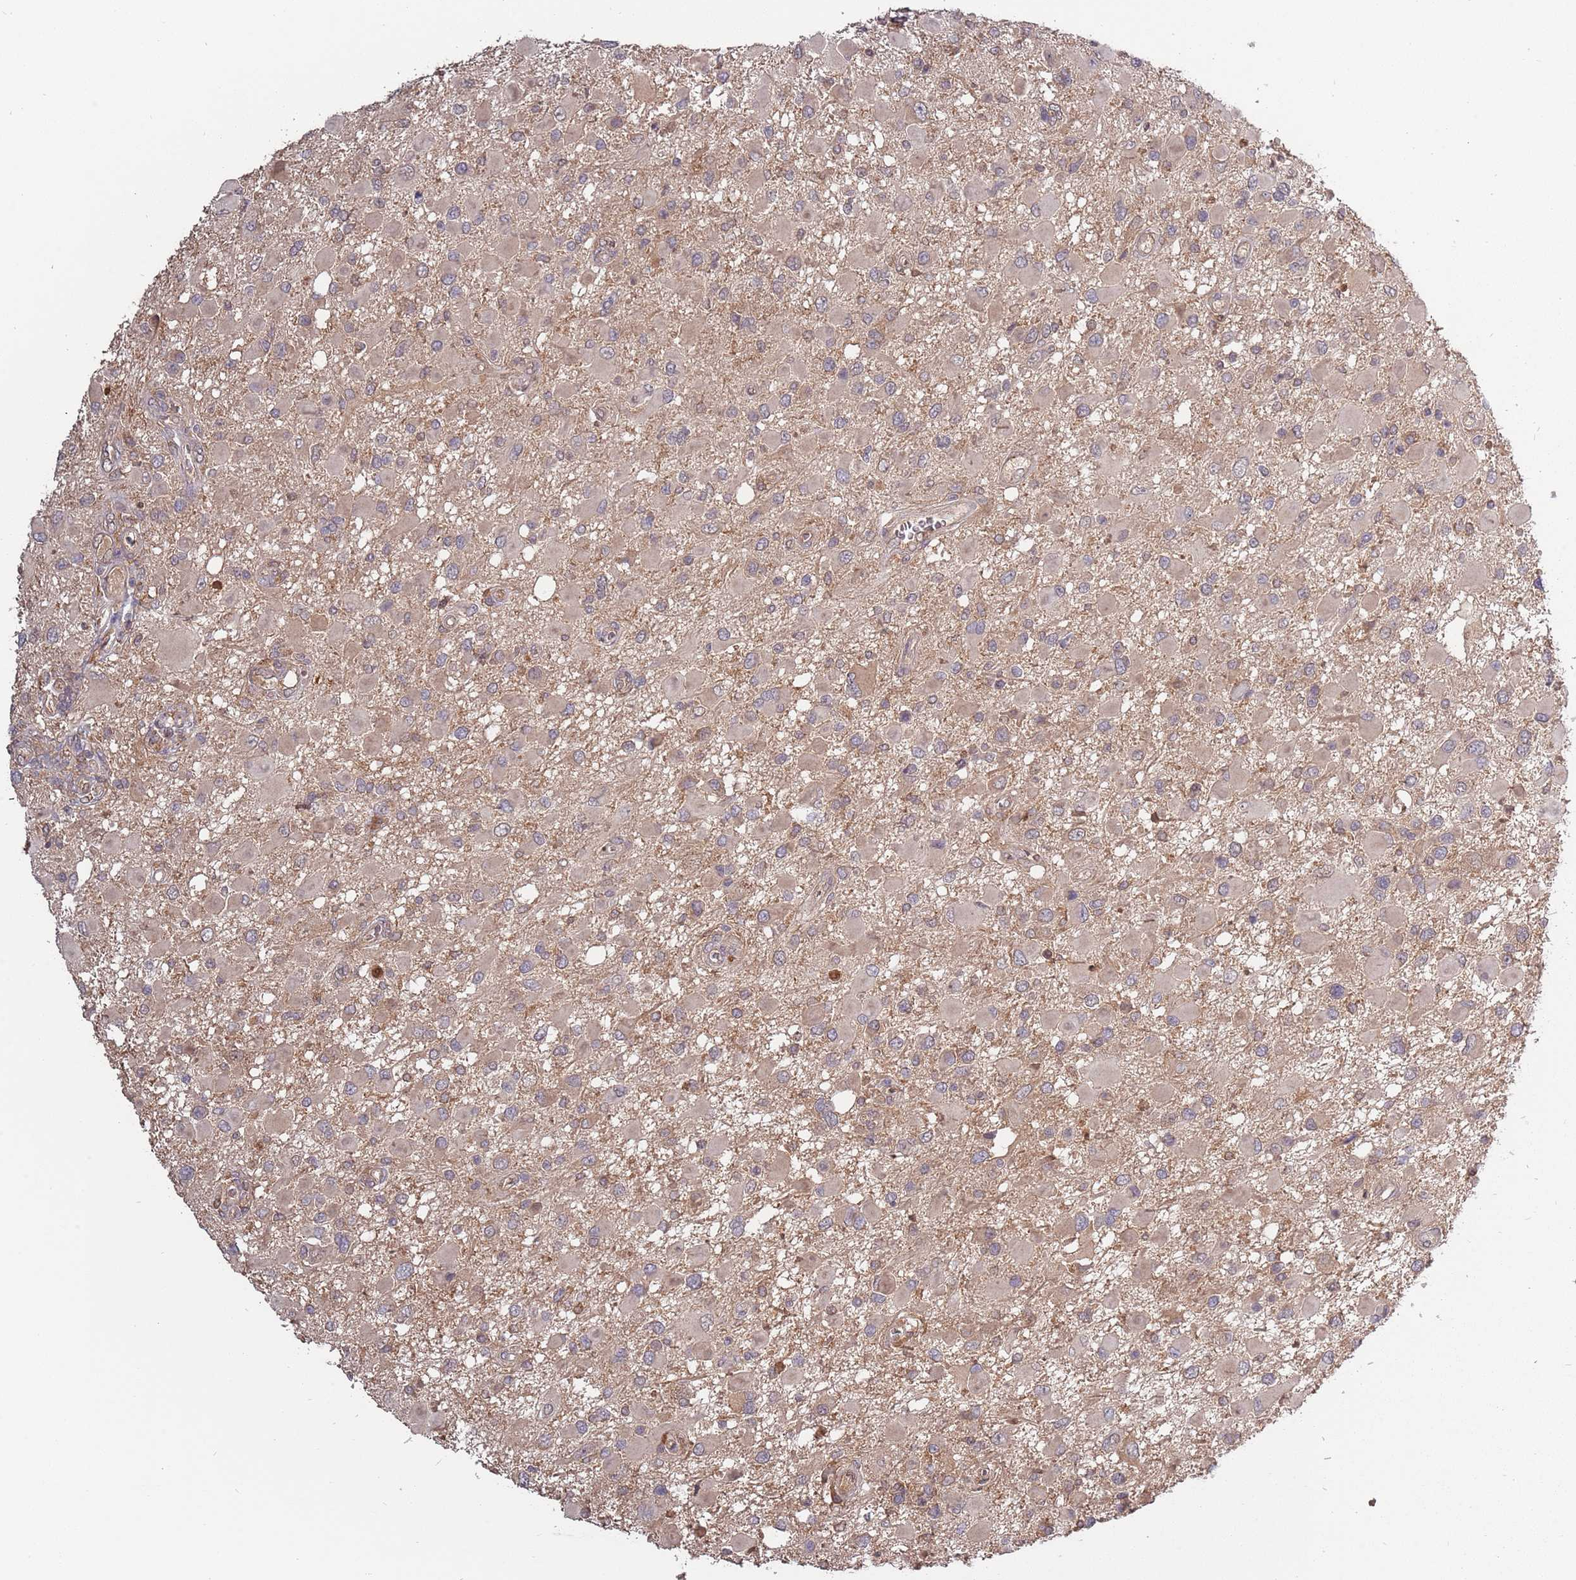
{"staining": {"intensity": "weak", "quantity": "25%-75%", "location": "cytoplasmic/membranous"}, "tissue": "glioma", "cell_type": "Tumor cells", "image_type": "cancer", "snomed": [{"axis": "morphology", "description": "Glioma, malignant, High grade"}, {"axis": "topography", "description": "Brain"}], "caption": "Immunohistochemistry (DAB) staining of high-grade glioma (malignant) exhibits weak cytoplasmic/membranous protein staining in approximately 25%-75% of tumor cells.", "gene": "USP32", "patient": {"sex": "male", "age": 53}}